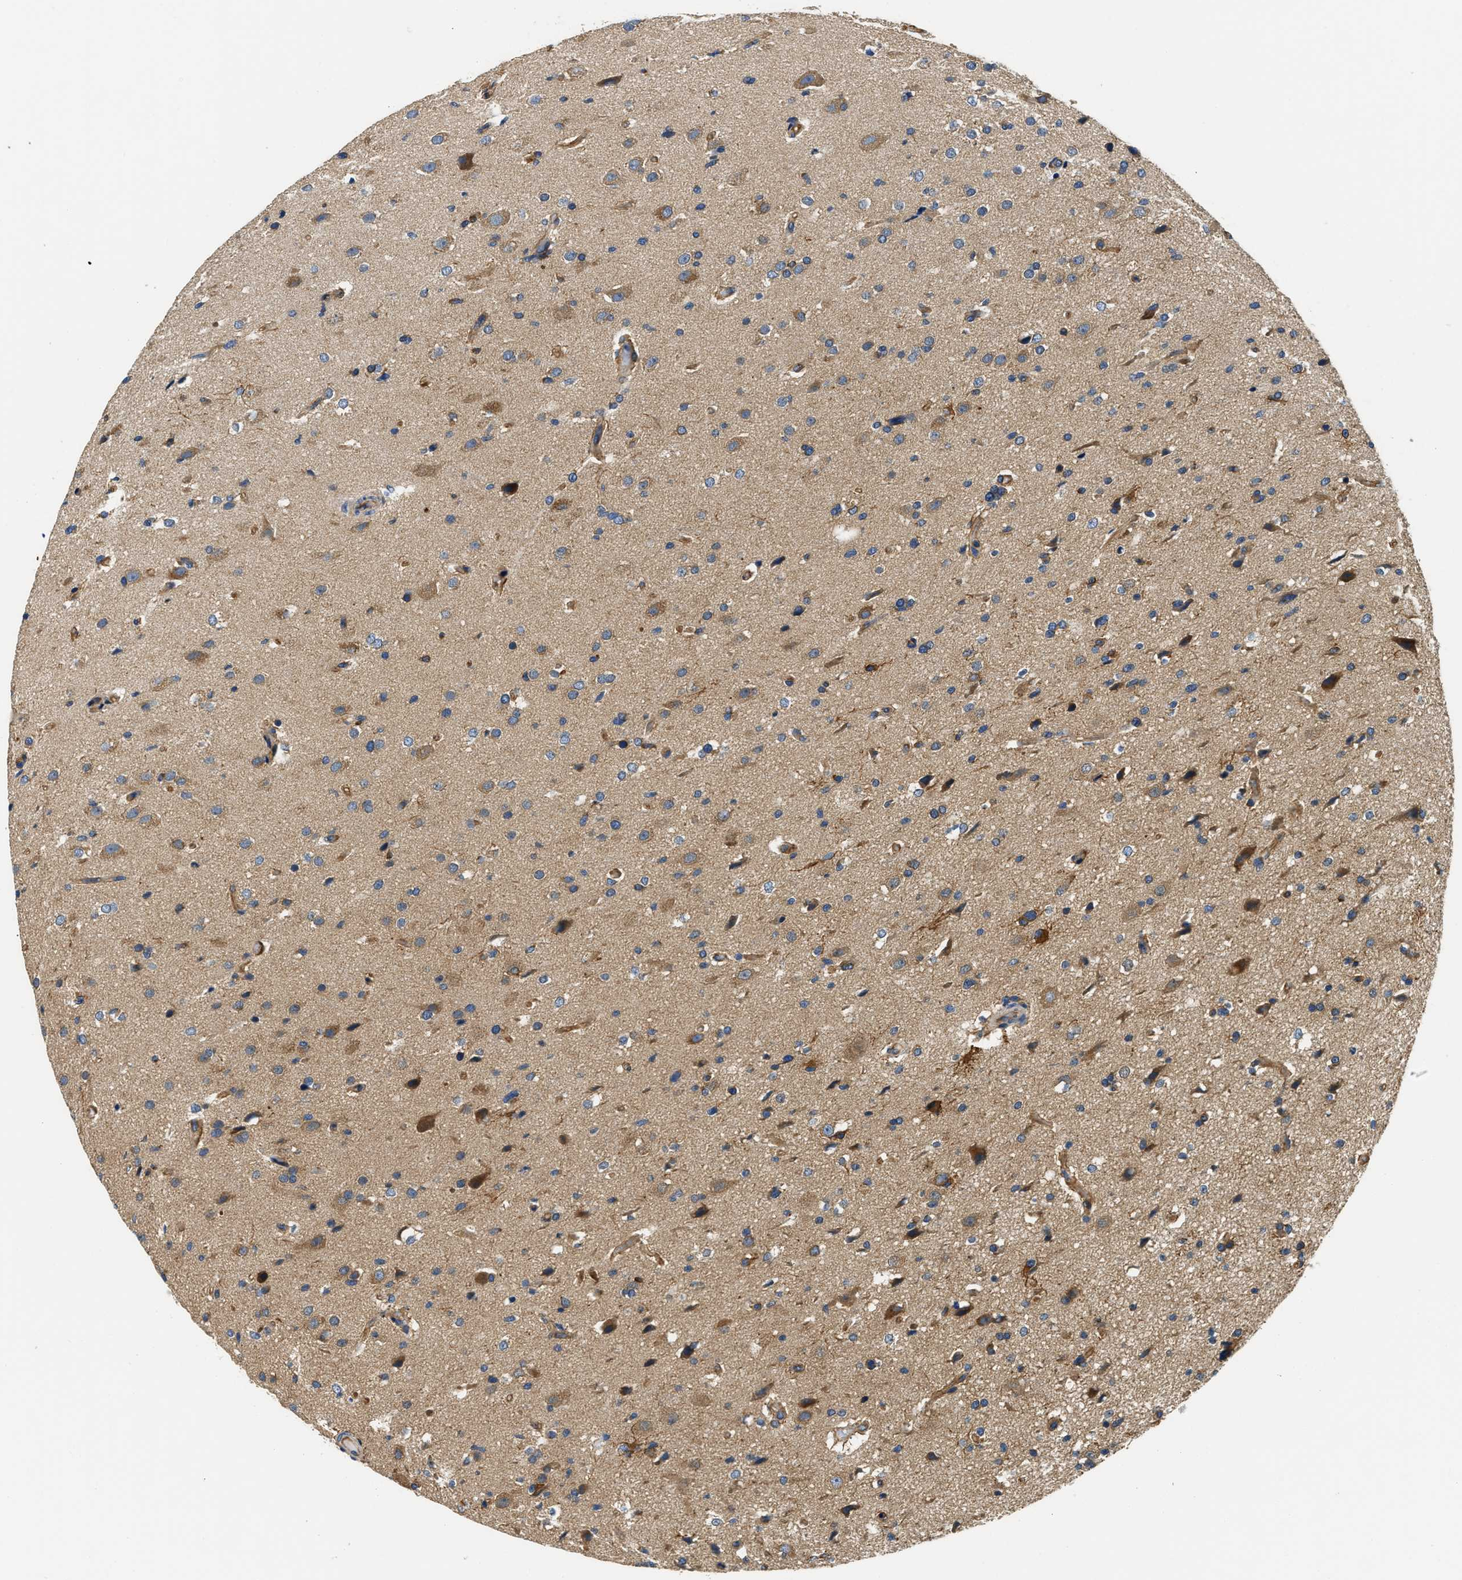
{"staining": {"intensity": "moderate", "quantity": "25%-75%", "location": "cytoplasmic/membranous"}, "tissue": "glioma", "cell_type": "Tumor cells", "image_type": "cancer", "snomed": [{"axis": "morphology", "description": "Glioma, malignant, High grade"}, {"axis": "topography", "description": "Brain"}], "caption": "Malignant glioma (high-grade) stained with a protein marker displays moderate staining in tumor cells.", "gene": "CSDE1", "patient": {"sex": "male", "age": 33}}